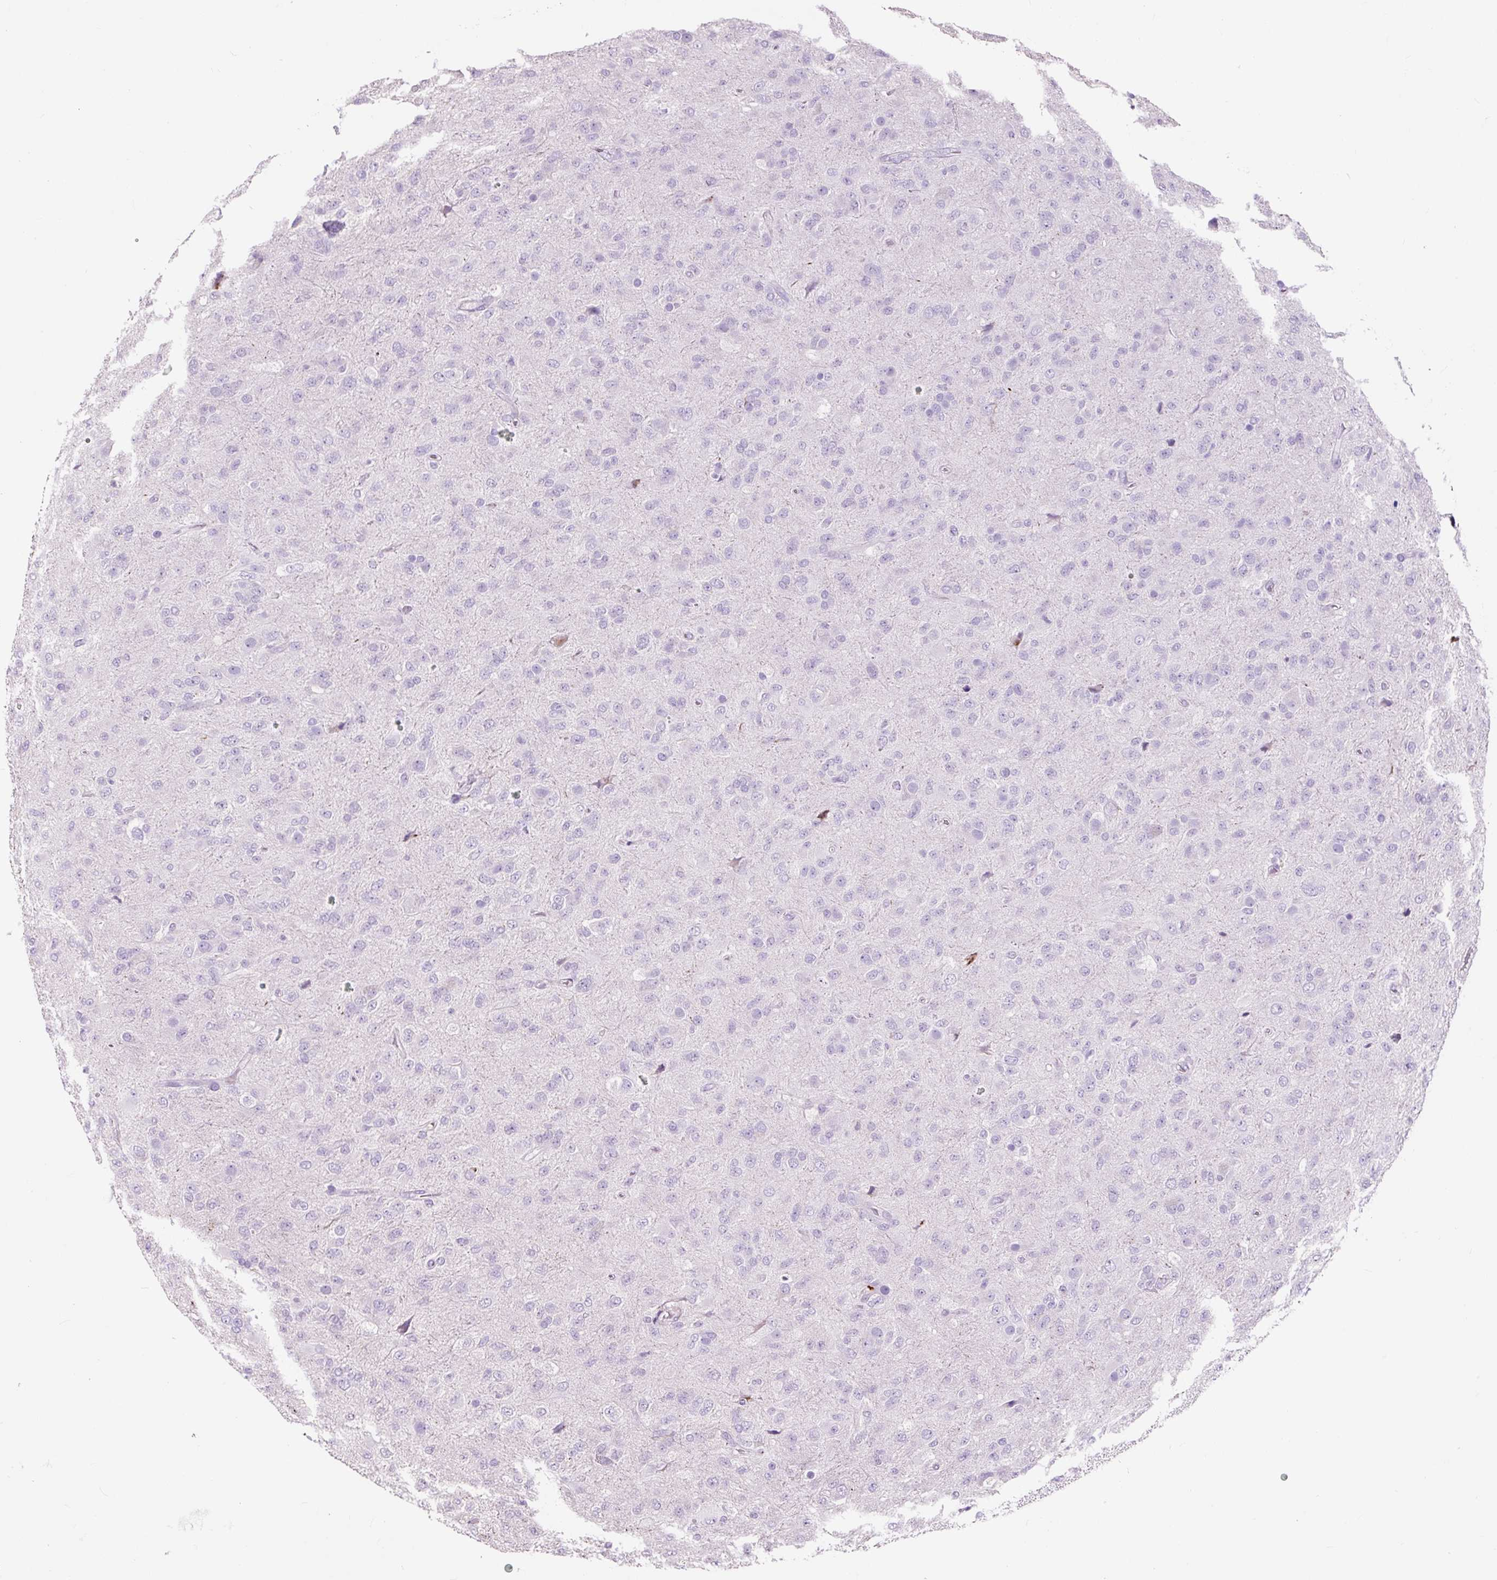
{"staining": {"intensity": "negative", "quantity": "none", "location": "none"}, "tissue": "glioma", "cell_type": "Tumor cells", "image_type": "cancer", "snomed": [{"axis": "morphology", "description": "Glioma, malignant, Low grade"}, {"axis": "topography", "description": "Brain"}], "caption": "There is no significant expression in tumor cells of low-grade glioma (malignant). The staining was performed using DAB to visualize the protein expression in brown, while the nuclei were stained in blue with hematoxylin (Magnification: 20x).", "gene": "OR10A7", "patient": {"sex": "male", "age": 65}}